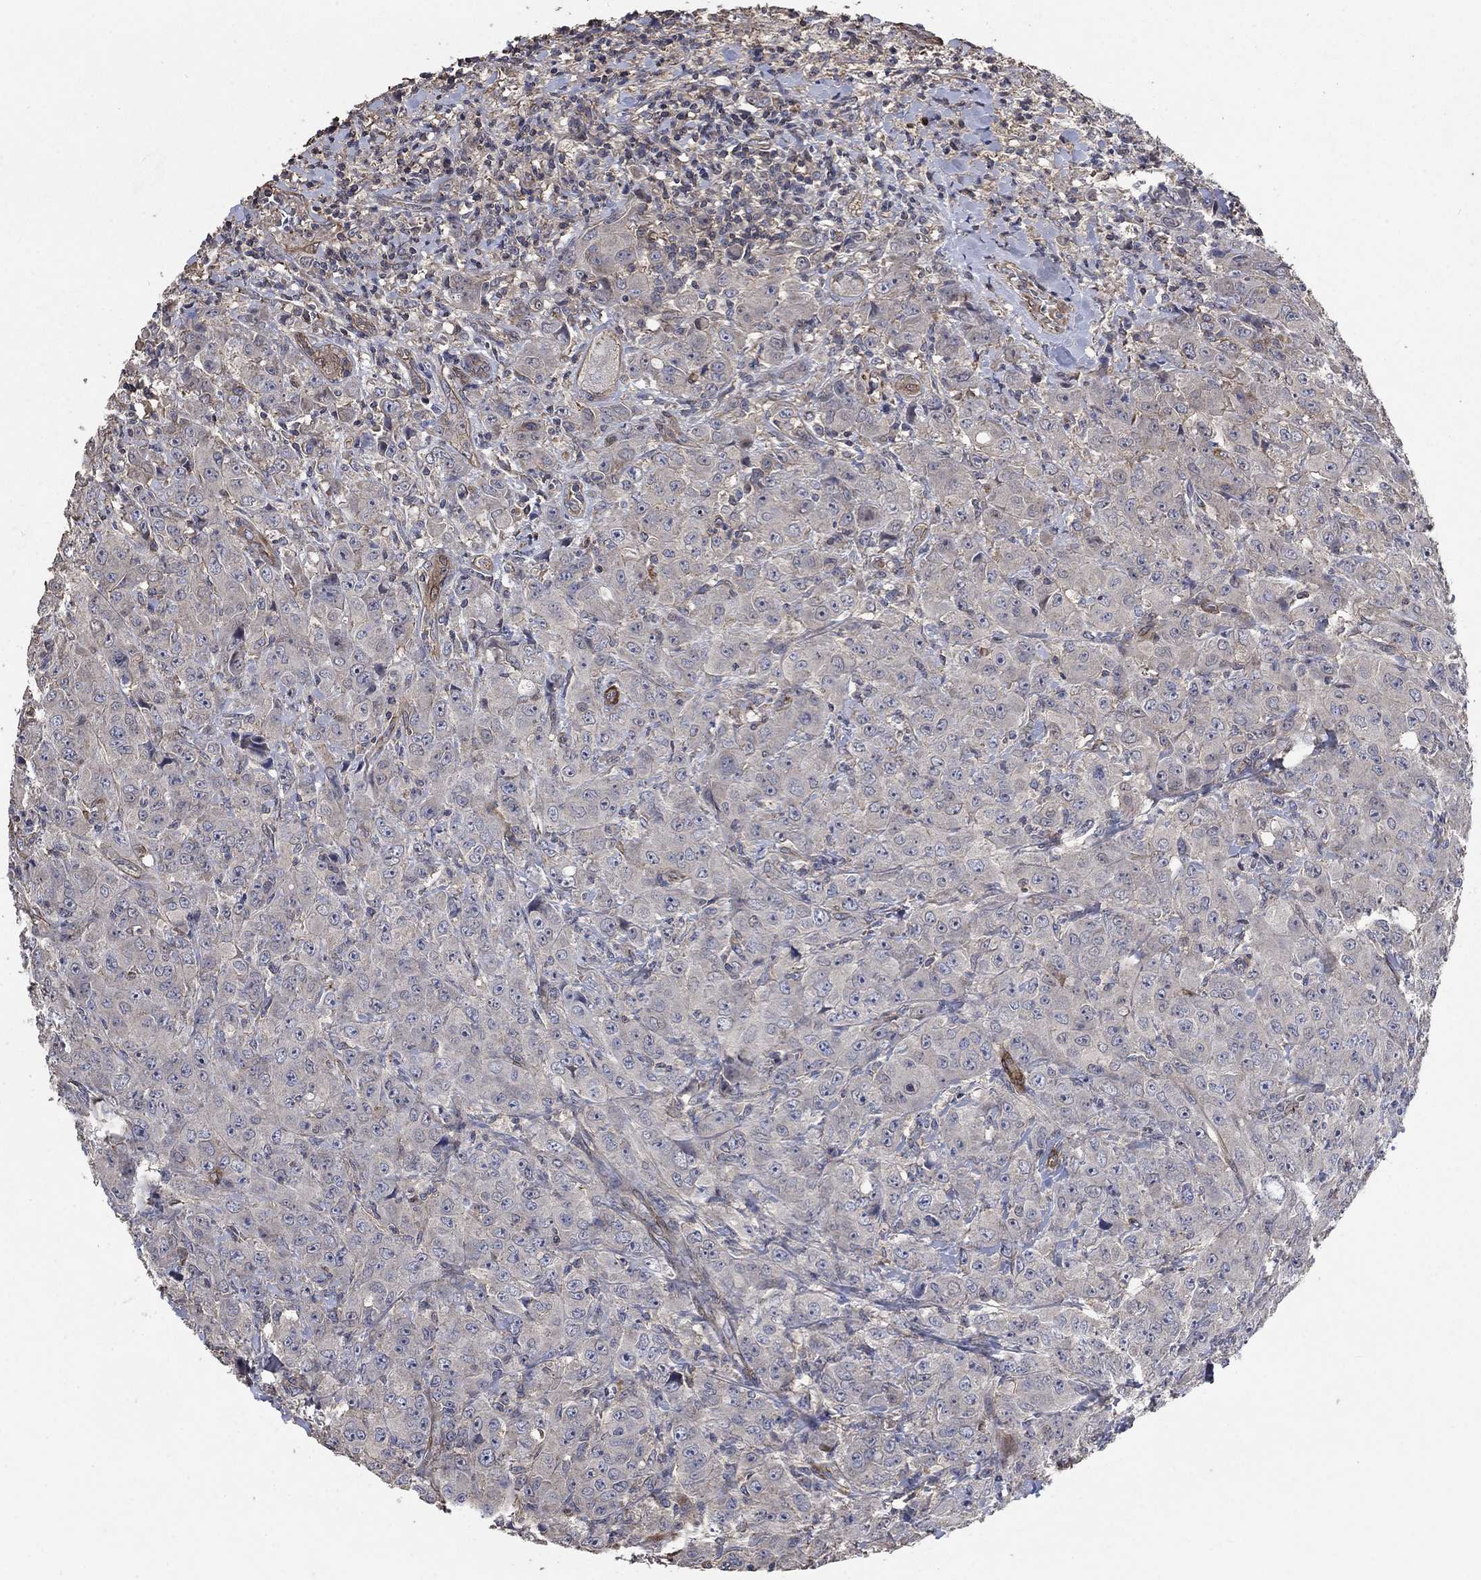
{"staining": {"intensity": "negative", "quantity": "none", "location": "none"}, "tissue": "breast cancer", "cell_type": "Tumor cells", "image_type": "cancer", "snomed": [{"axis": "morphology", "description": "Duct carcinoma"}, {"axis": "topography", "description": "Breast"}], "caption": "Breast cancer (invasive ductal carcinoma) was stained to show a protein in brown. There is no significant staining in tumor cells.", "gene": "PDE3A", "patient": {"sex": "female", "age": 43}}